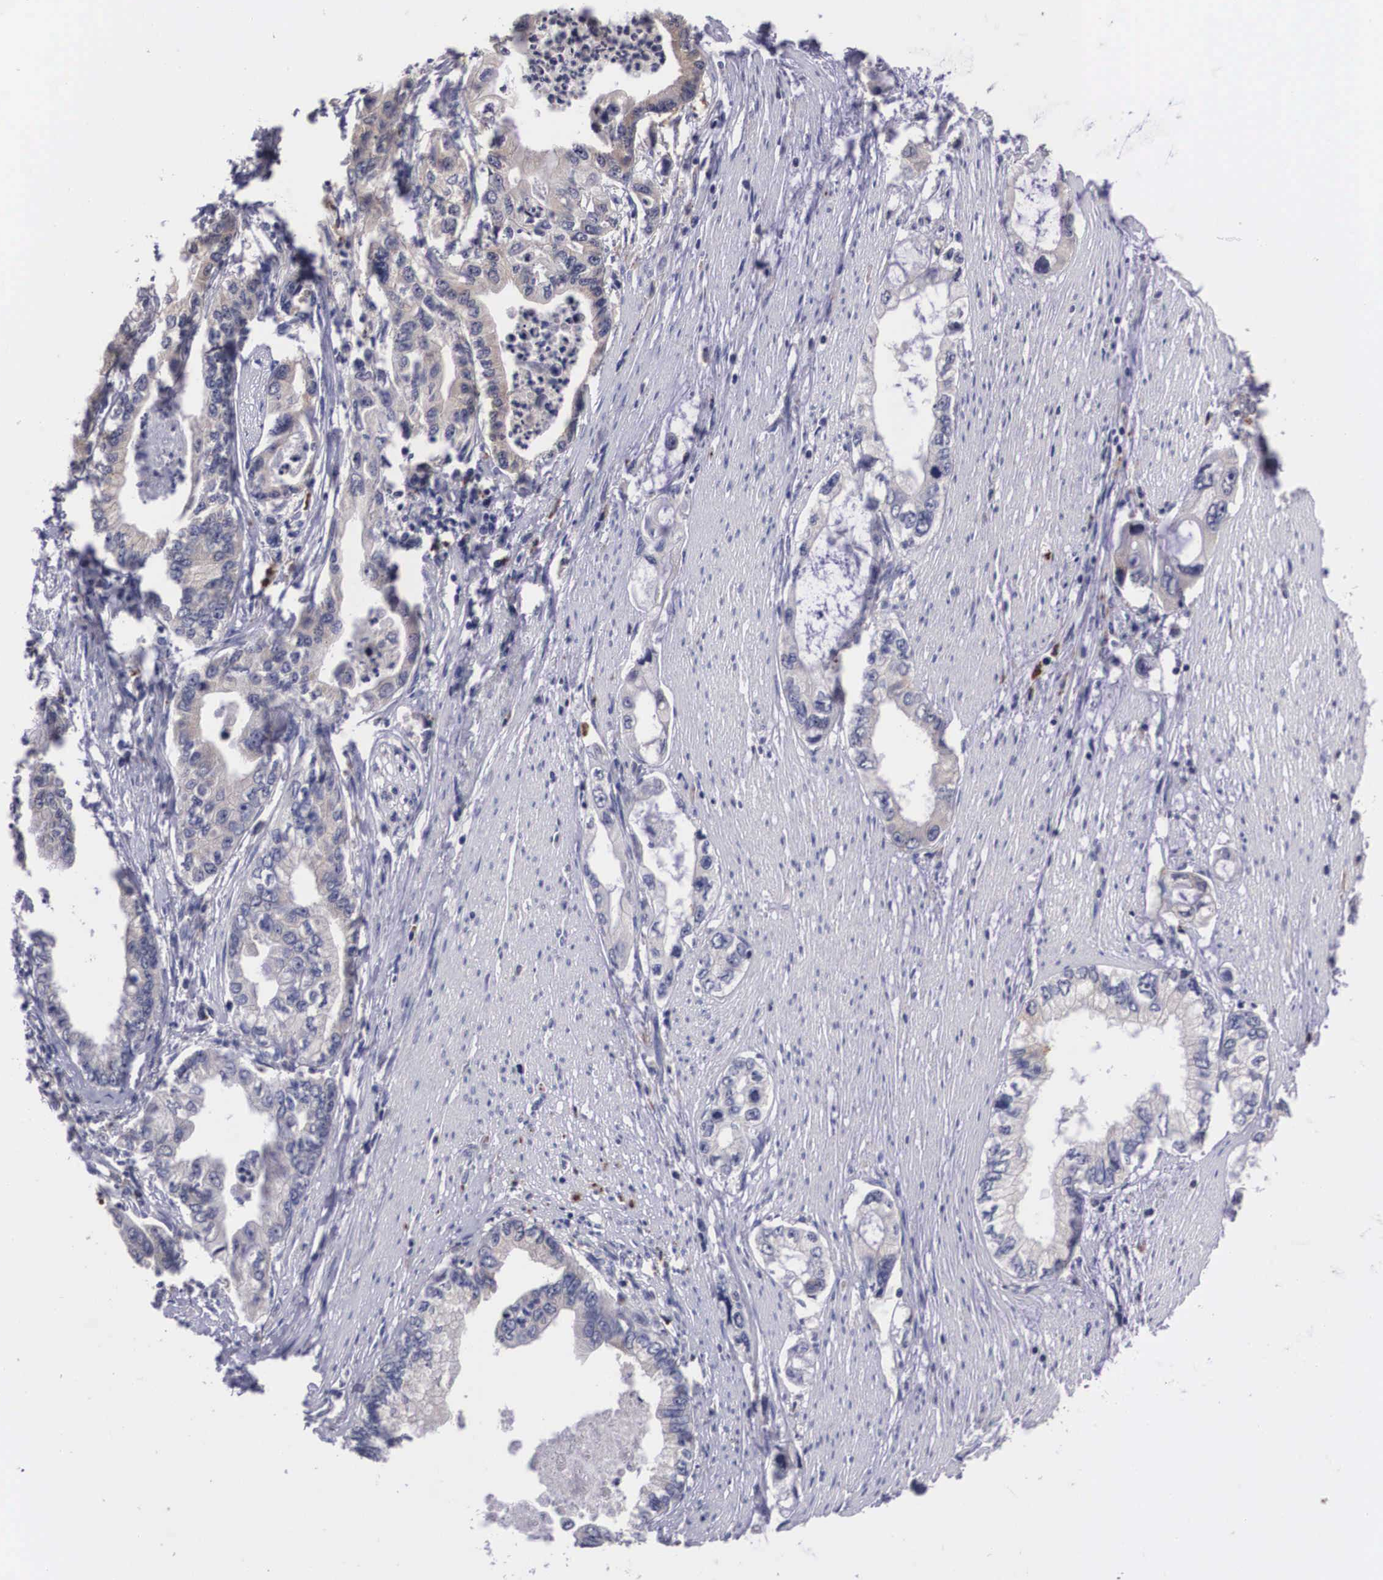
{"staining": {"intensity": "weak", "quantity": "25%-75%", "location": "cytoplasmic/membranous"}, "tissue": "pancreatic cancer", "cell_type": "Tumor cells", "image_type": "cancer", "snomed": [{"axis": "morphology", "description": "Adenocarcinoma, NOS"}, {"axis": "topography", "description": "Pancreas"}, {"axis": "topography", "description": "Stomach, upper"}], "caption": "Human pancreatic cancer (adenocarcinoma) stained with a brown dye shows weak cytoplasmic/membranous positive positivity in about 25%-75% of tumor cells.", "gene": "CRELD2", "patient": {"sex": "male", "age": 77}}